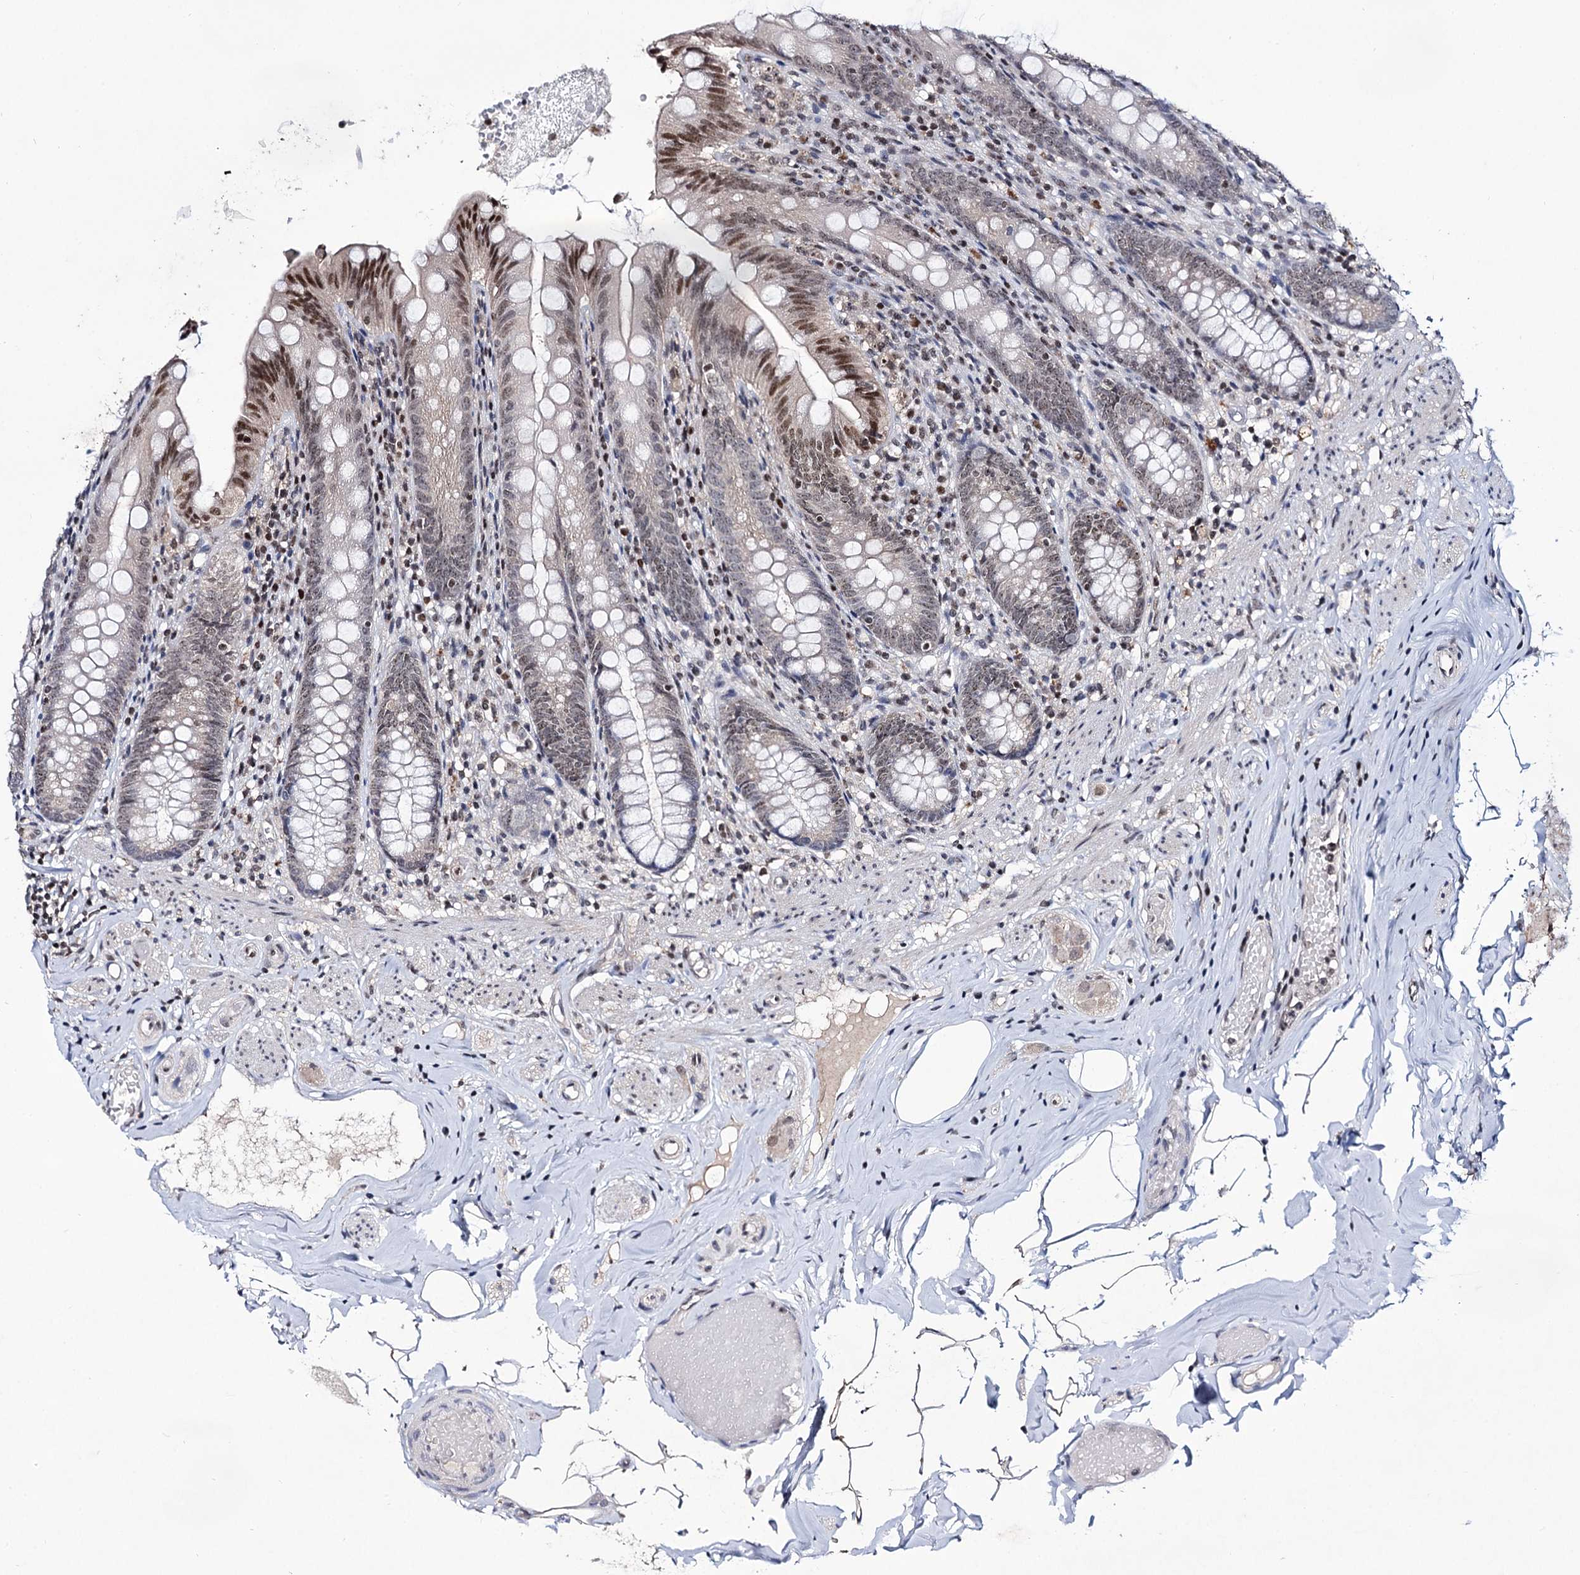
{"staining": {"intensity": "strong", "quantity": "<25%", "location": "nuclear"}, "tissue": "appendix", "cell_type": "Glandular cells", "image_type": "normal", "snomed": [{"axis": "morphology", "description": "Normal tissue, NOS"}, {"axis": "topography", "description": "Appendix"}], "caption": "This histopathology image demonstrates immunohistochemistry staining of normal human appendix, with medium strong nuclear positivity in approximately <25% of glandular cells.", "gene": "SMCHD1", "patient": {"sex": "male", "age": 55}}